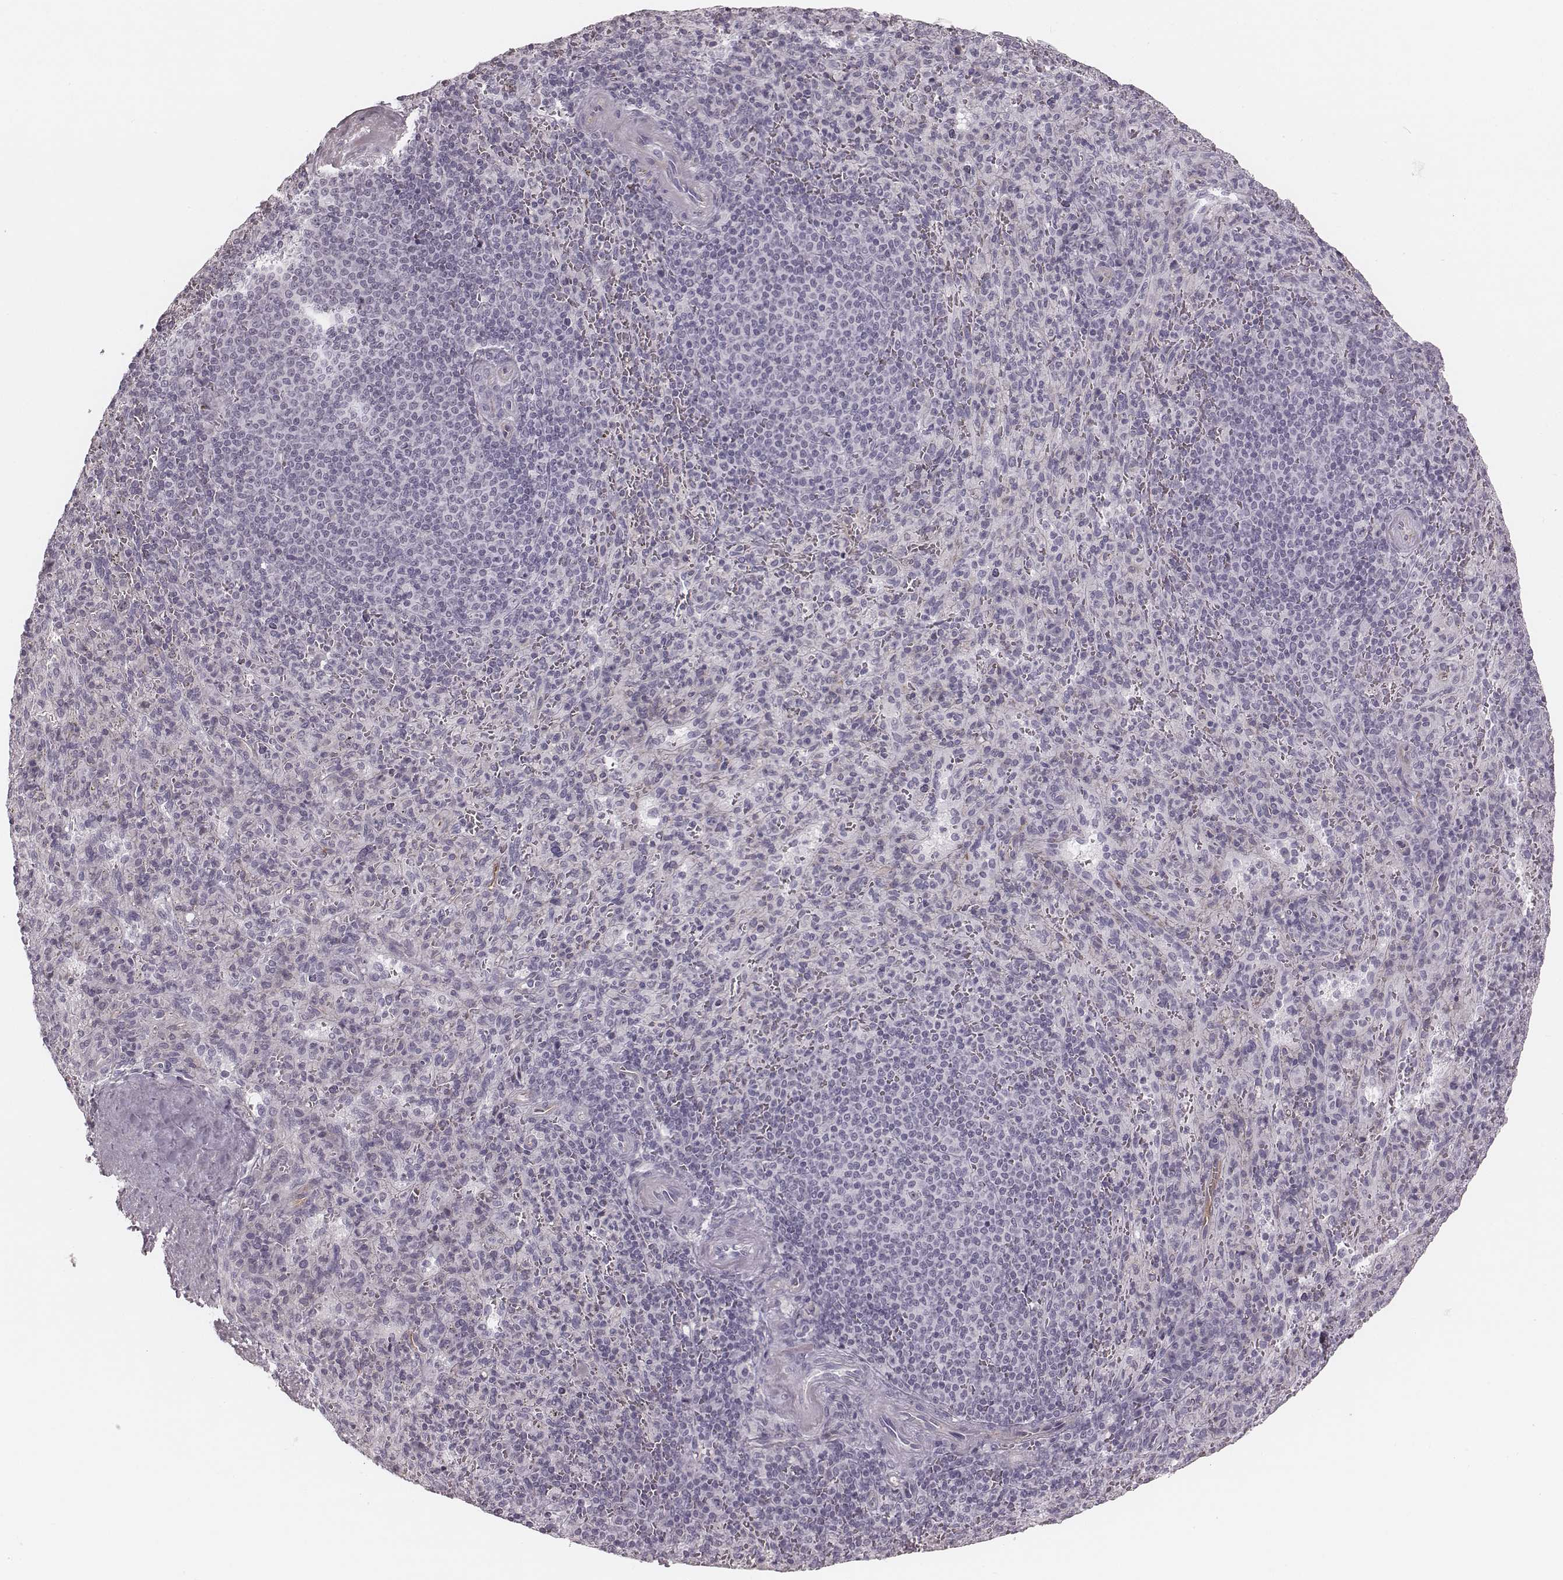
{"staining": {"intensity": "negative", "quantity": "none", "location": "none"}, "tissue": "spleen", "cell_type": "Cells in red pulp", "image_type": "normal", "snomed": [{"axis": "morphology", "description": "Normal tissue, NOS"}, {"axis": "topography", "description": "Spleen"}], "caption": "Cells in red pulp are negative for protein expression in unremarkable human spleen. (Stains: DAB (3,3'-diaminobenzidine) immunohistochemistry with hematoxylin counter stain, Microscopy: brightfield microscopy at high magnification).", "gene": "SPA17", "patient": {"sex": "male", "age": 57}}